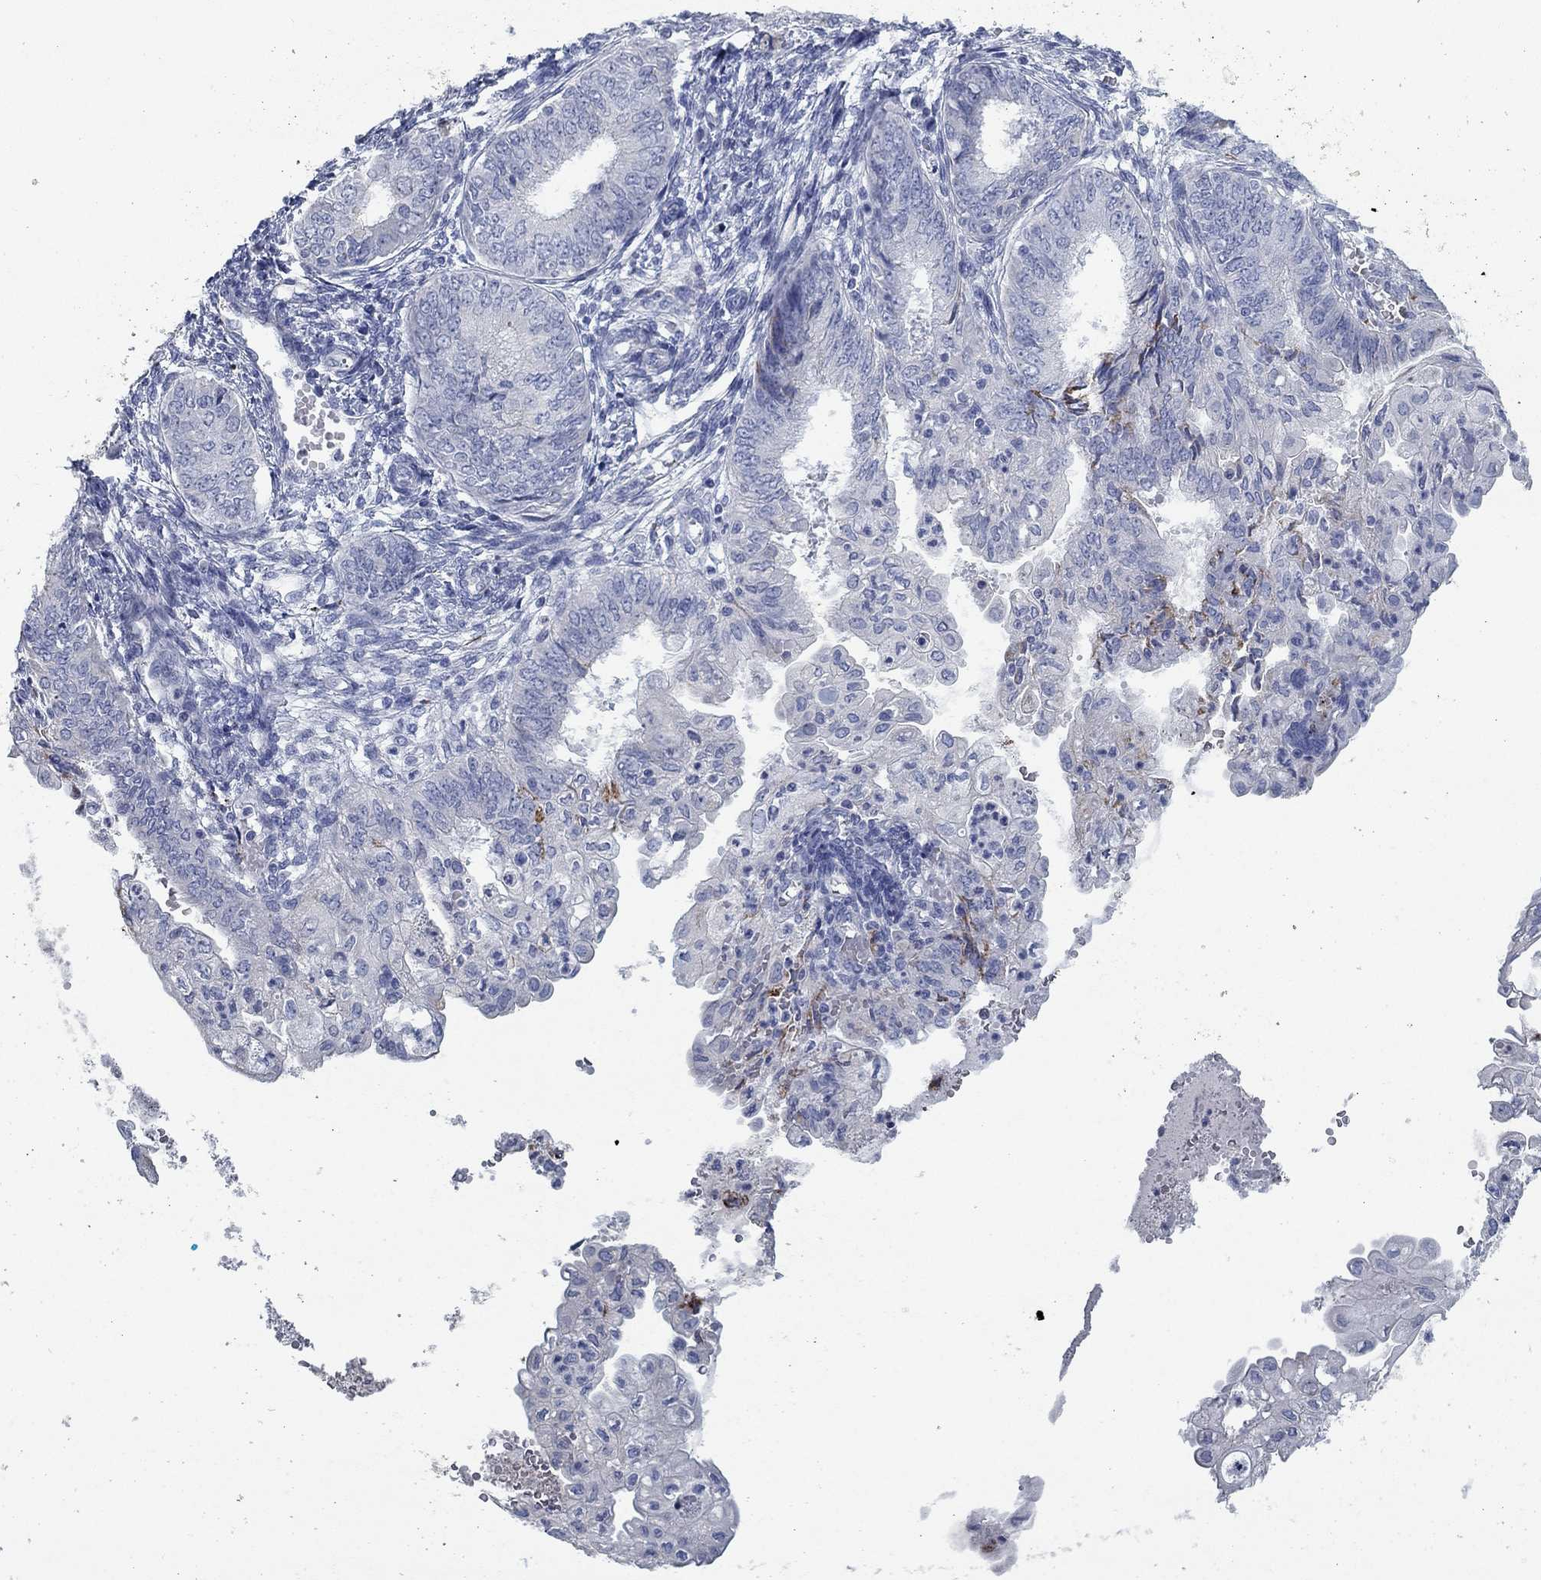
{"staining": {"intensity": "negative", "quantity": "none", "location": "none"}, "tissue": "endometrial cancer", "cell_type": "Tumor cells", "image_type": "cancer", "snomed": [{"axis": "morphology", "description": "Adenocarcinoma, NOS"}, {"axis": "topography", "description": "Endometrium"}], "caption": "Tumor cells are negative for protein expression in human endometrial adenocarcinoma.", "gene": "APOC3", "patient": {"sex": "female", "age": 68}}